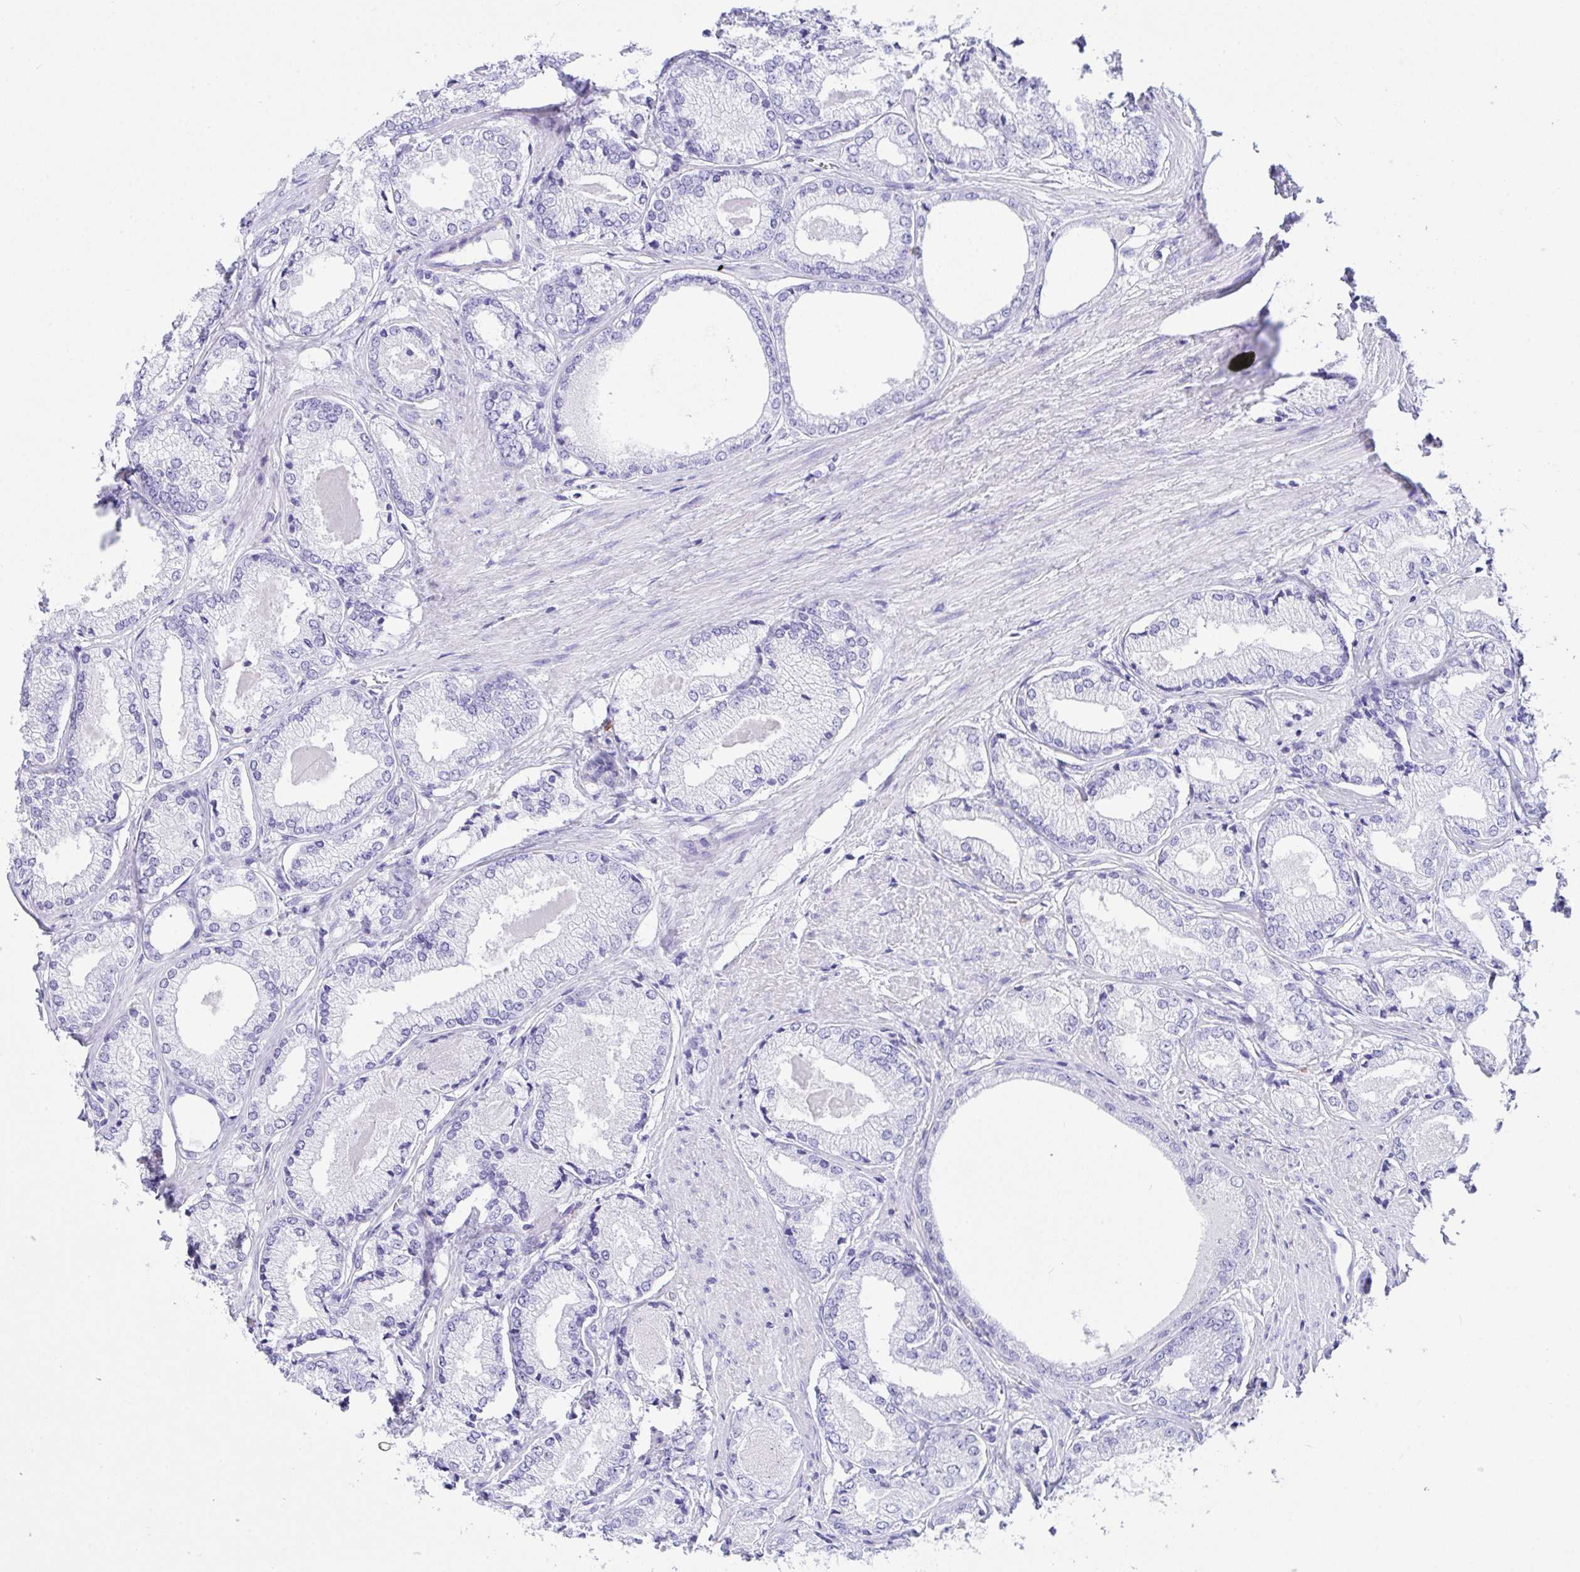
{"staining": {"intensity": "negative", "quantity": "none", "location": "none"}, "tissue": "prostate cancer", "cell_type": "Tumor cells", "image_type": "cancer", "snomed": [{"axis": "morphology", "description": "Adenocarcinoma, NOS"}, {"axis": "morphology", "description": "Adenocarcinoma, Low grade"}, {"axis": "topography", "description": "Prostate"}], "caption": "Micrograph shows no protein staining in tumor cells of prostate cancer tissue.", "gene": "BEST4", "patient": {"sex": "male", "age": 68}}